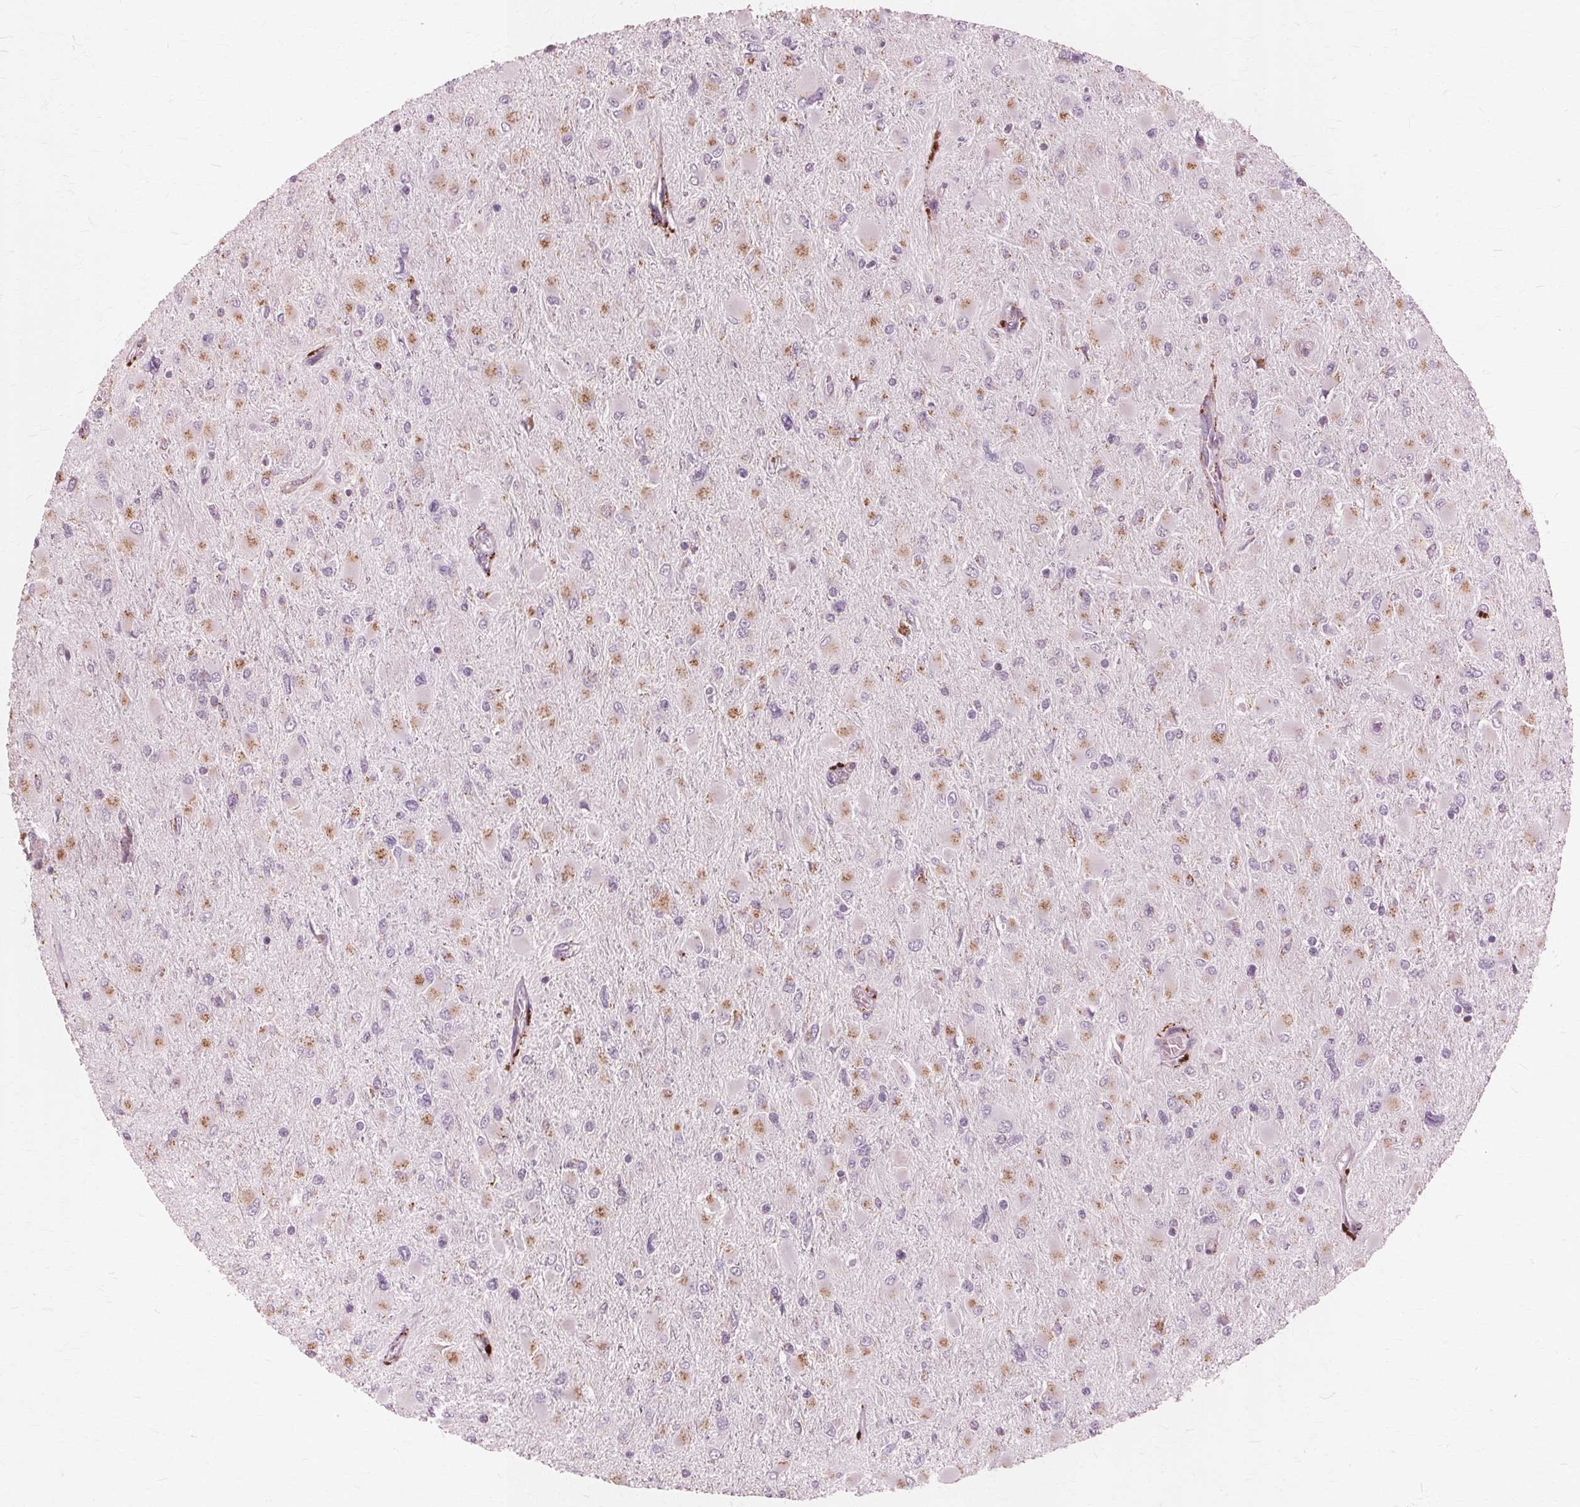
{"staining": {"intensity": "negative", "quantity": "none", "location": "none"}, "tissue": "glioma", "cell_type": "Tumor cells", "image_type": "cancer", "snomed": [{"axis": "morphology", "description": "Glioma, malignant, High grade"}, {"axis": "topography", "description": "Cerebral cortex"}], "caption": "There is no significant positivity in tumor cells of glioma. Nuclei are stained in blue.", "gene": "DNASE2", "patient": {"sex": "female", "age": 36}}